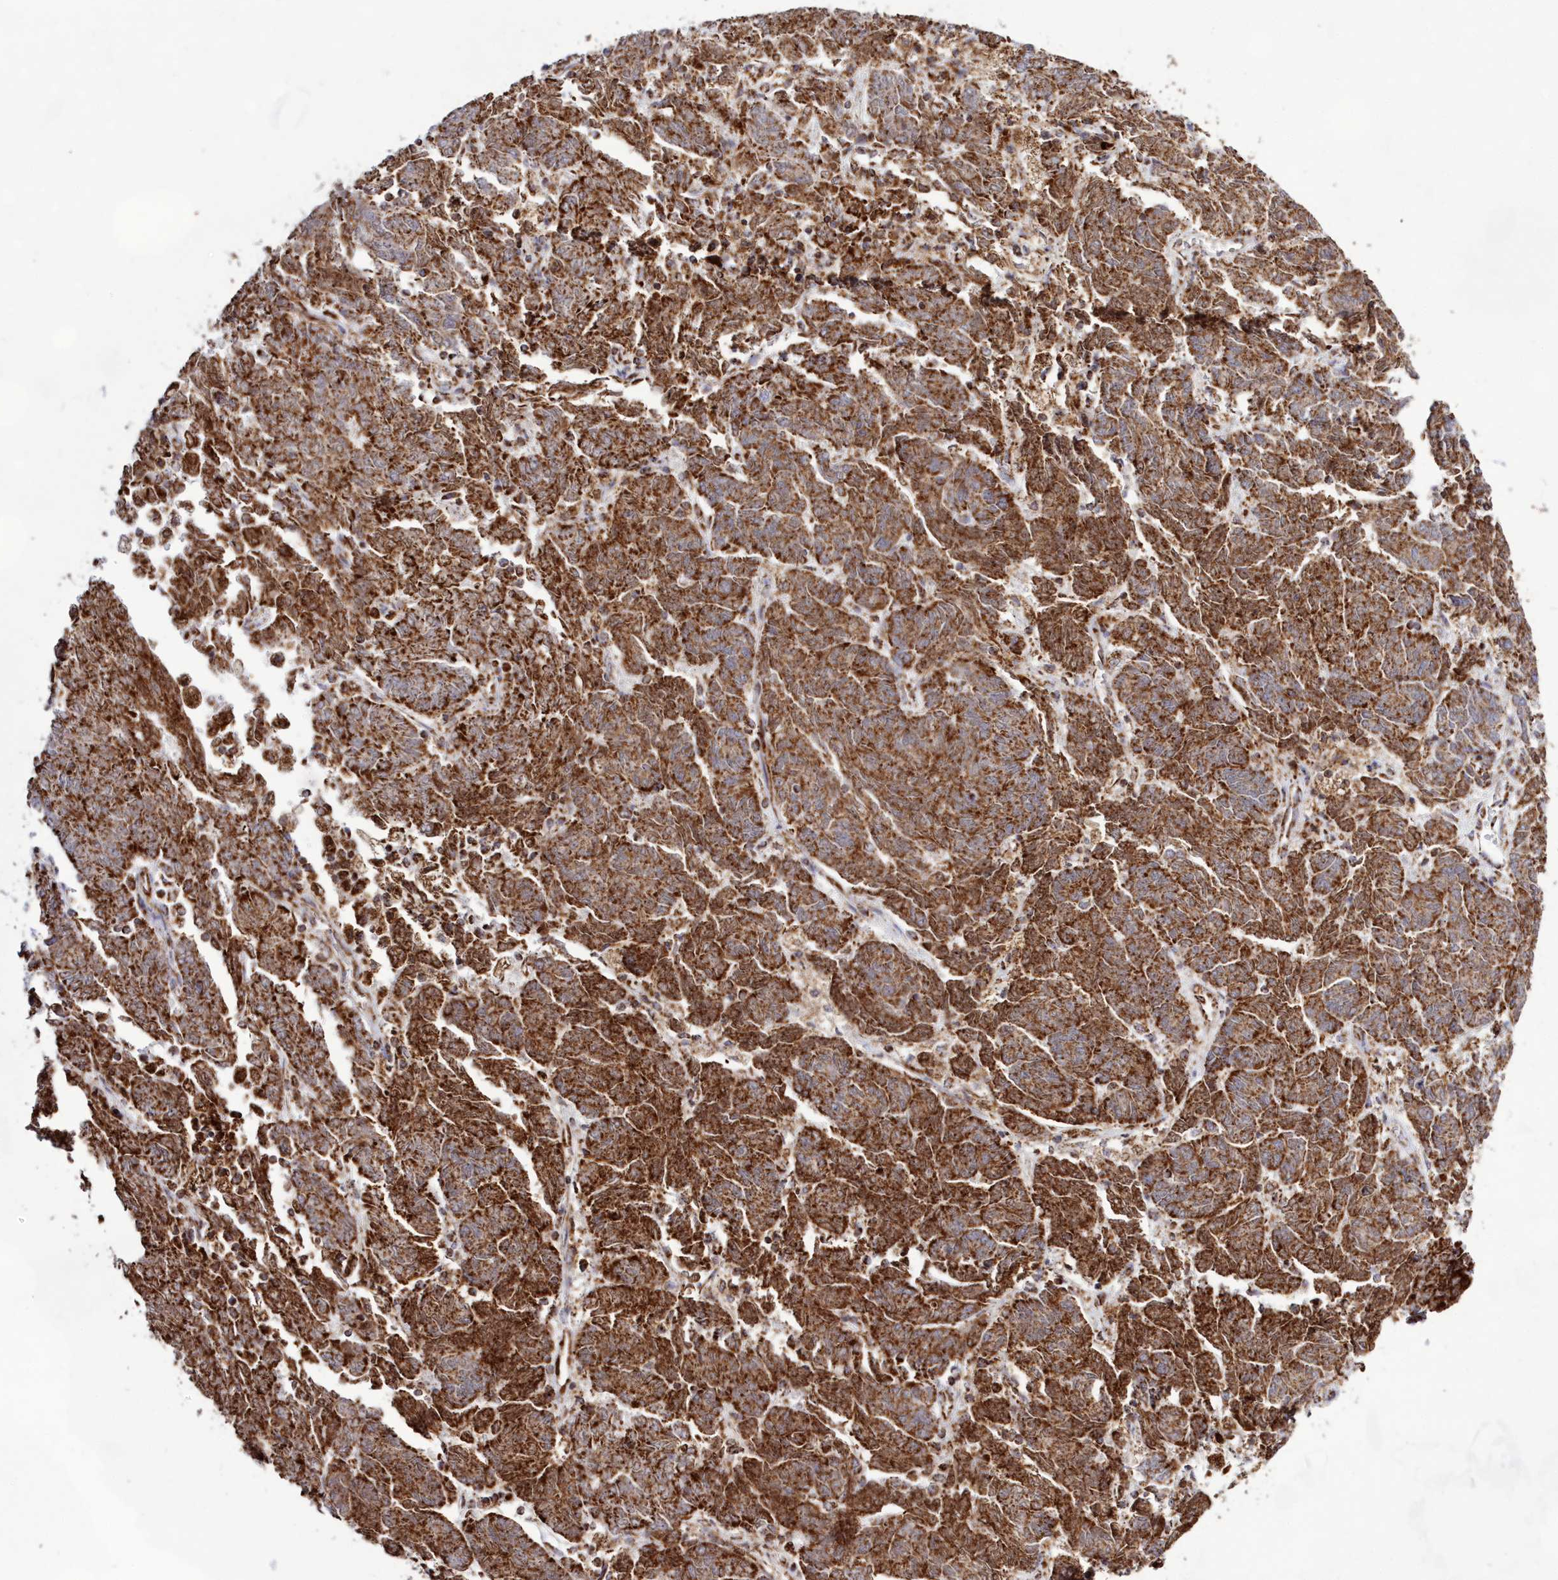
{"staining": {"intensity": "strong", "quantity": ">75%", "location": "cytoplasmic/membranous"}, "tissue": "endometrial cancer", "cell_type": "Tumor cells", "image_type": "cancer", "snomed": [{"axis": "morphology", "description": "Adenocarcinoma, NOS"}, {"axis": "topography", "description": "Endometrium"}], "caption": "Immunohistochemistry (DAB) staining of adenocarcinoma (endometrial) displays strong cytoplasmic/membranous protein positivity in approximately >75% of tumor cells.", "gene": "HADHB", "patient": {"sex": "female", "age": 80}}